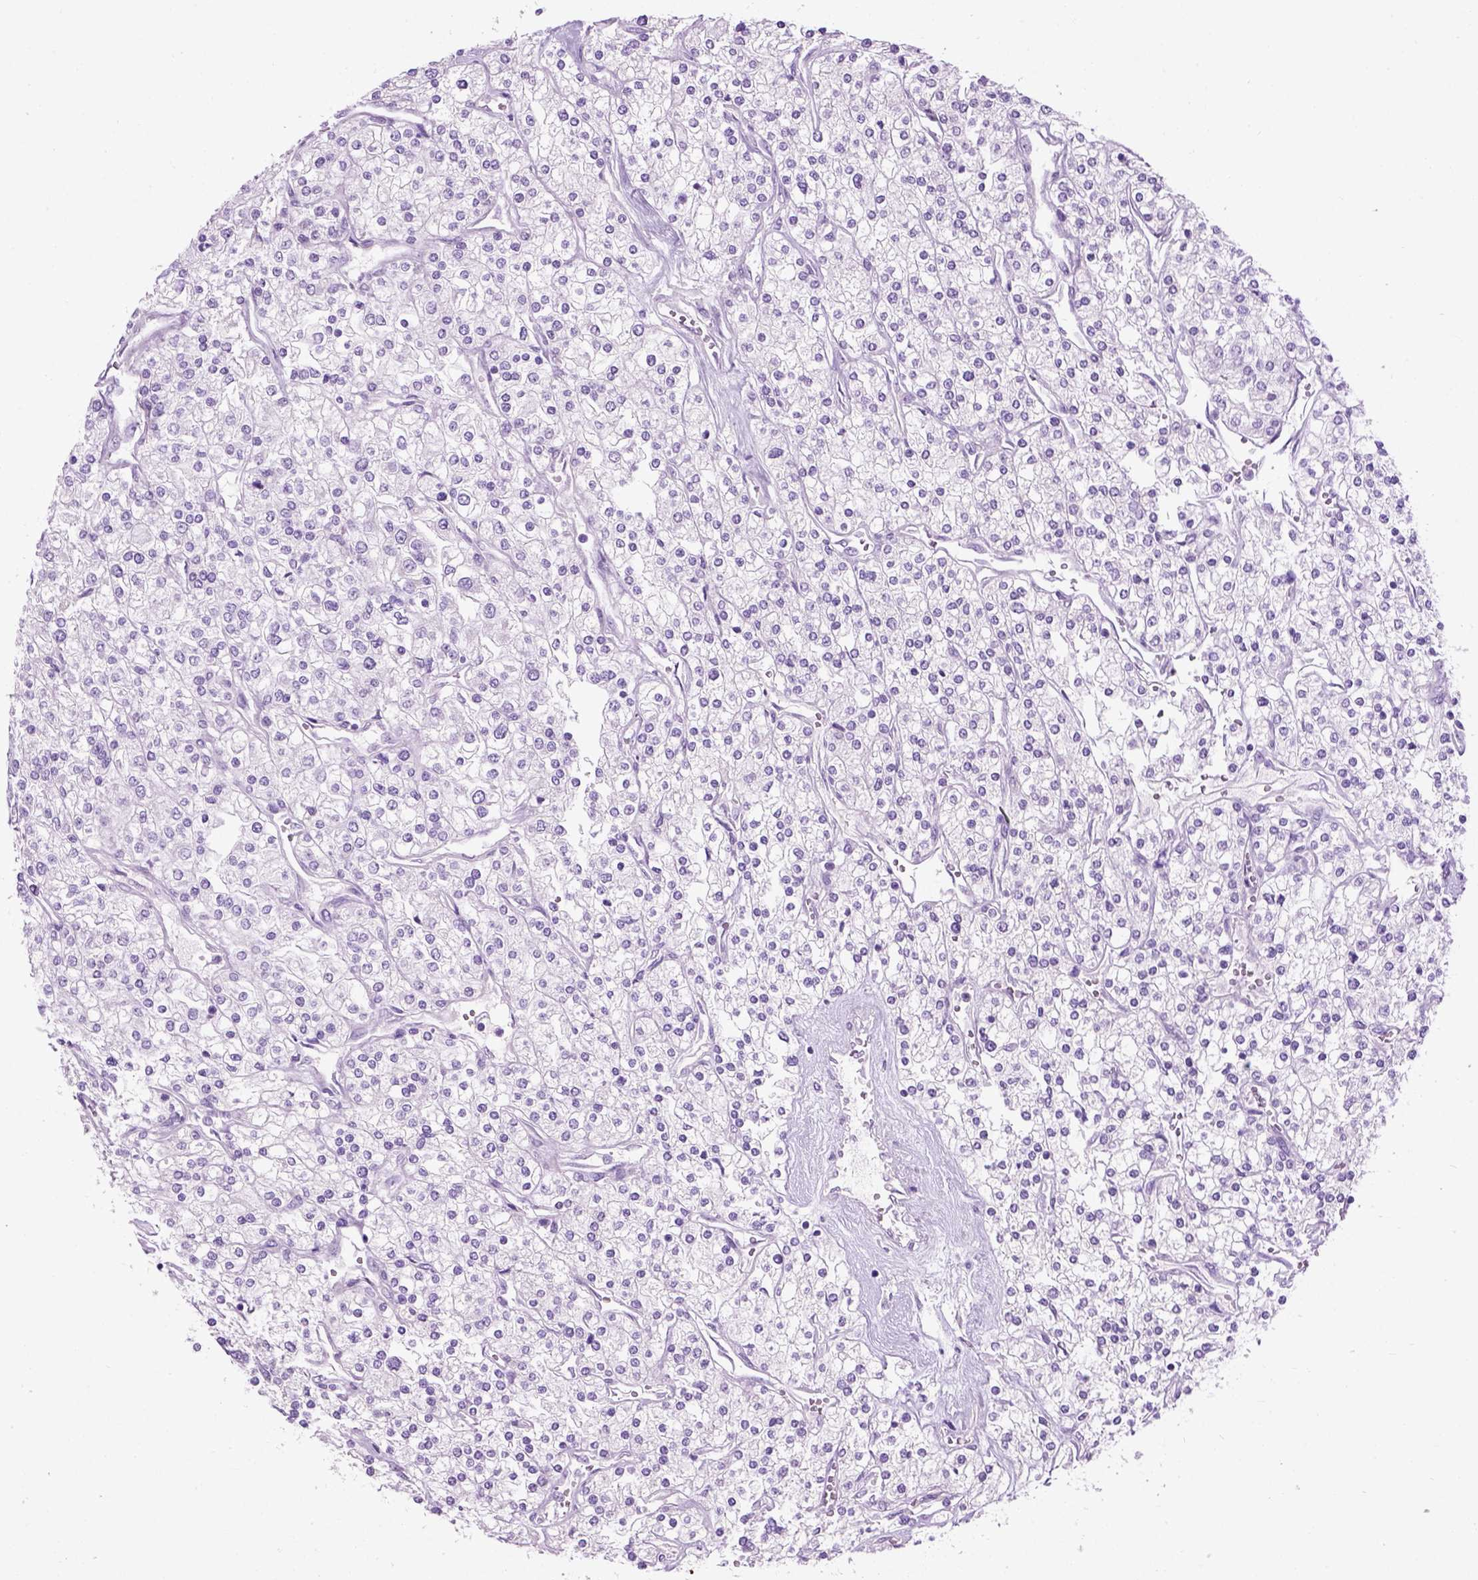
{"staining": {"intensity": "negative", "quantity": "none", "location": "none"}, "tissue": "renal cancer", "cell_type": "Tumor cells", "image_type": "cancer", "snomed": [{"axis": "morphology", "description": "Adenocarcinoma, NOS"}, {"axis": "topography", "description": "Kidney"}], "caption": "Immunohistochemistry (IHC) photomicrograph of neoplastic tissue: renal cancer (adenocarcinoma) stained with DAB exhibits no significant protein staining in tumor cells.", "gene": "GABRB2", "patient": {"sex": "male", "age": 80}}